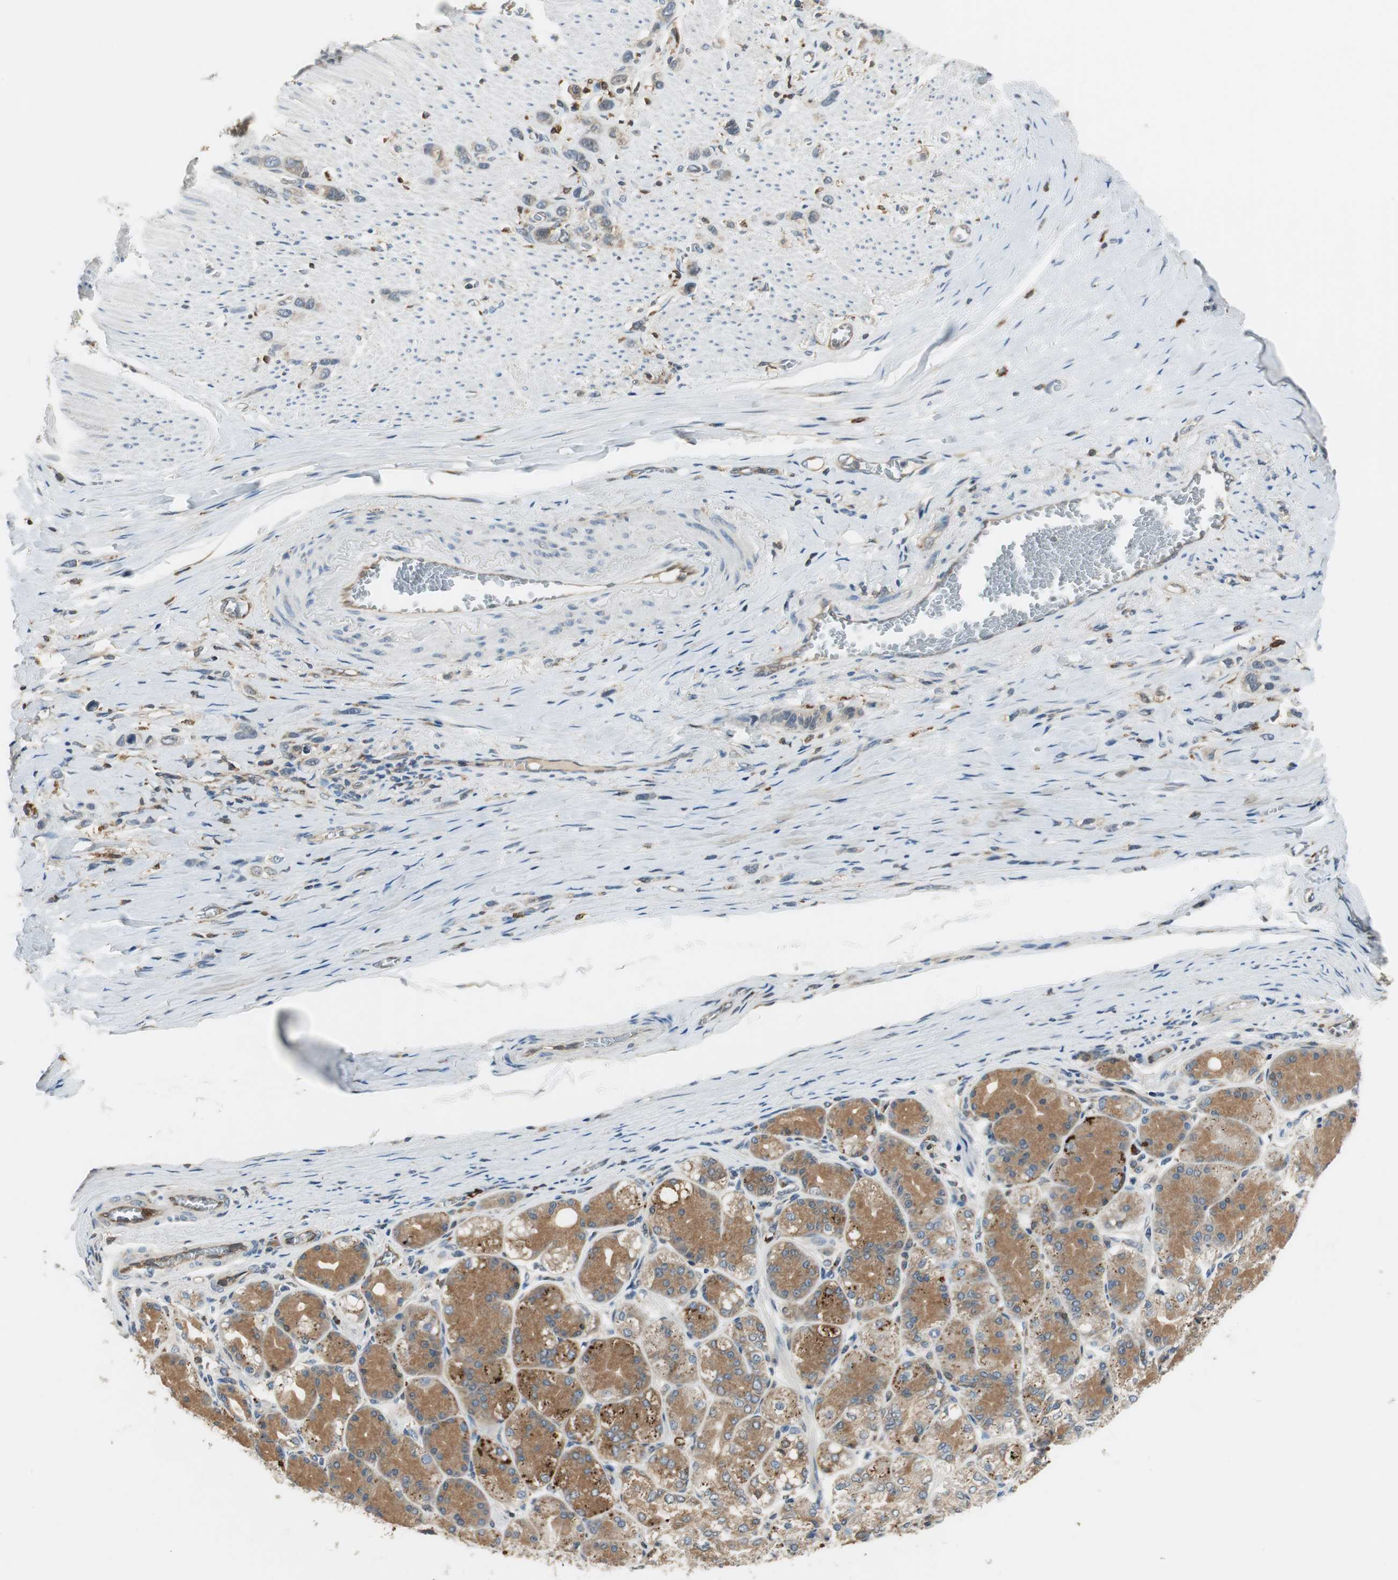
{"staining": {"intensity": "weak", "quantity": ">75%", "location": "cytoplasmic/membranous"}, "tissue": "stomach cancer", "cell_type": "Tumor cells", "image_type": "cancer", "snomed": [{"axis": "morphology", "description": "Normal tissue, NOS"}, {"axis": "morphology", "description": "Adenocarcinoma, NOS"}, {"axis": "morphology", "description": "Adenocarcinoma, High grade"}, {"axis": "topography", "description": "Stomach, upper"}, {"axis": "topography", "description": "Stomach"}], "caption": "About >75% of tumor cells in human stomach adenocarcinoma show weak cytoplasmic/membranous protein positivity as visualized by brown immunohistochemical staining.", "gene": "NCK1", "patient": {"sex": "female", "age": 65}}